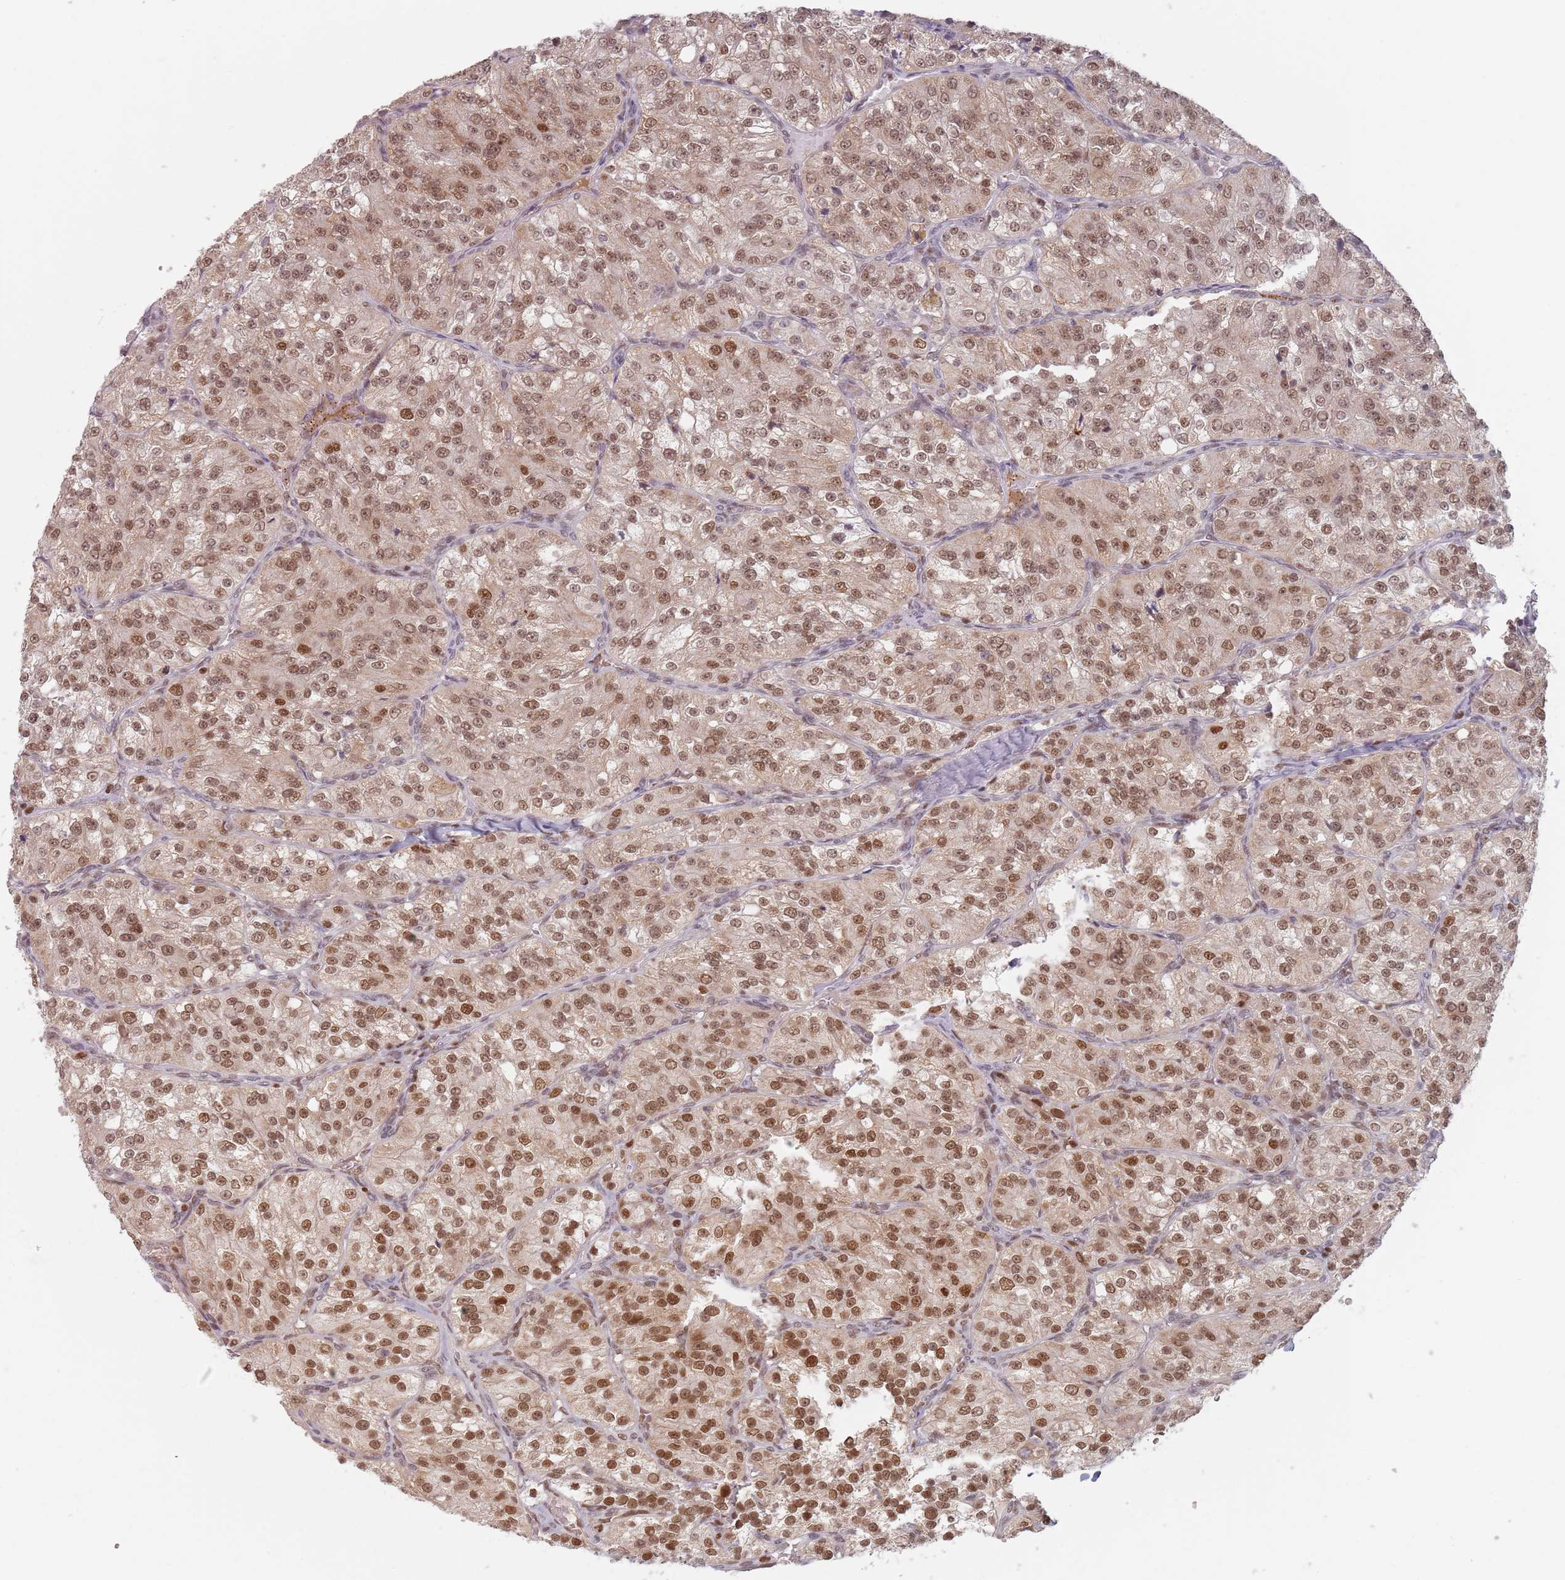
{"staining": {"intensity": "strong", "quantity": ">75%", "location": "nuclear"}, "tissue": "renal cancer", "cell_type": "Tumor cells", "image_type": "cancer", "snomed": [{"axis": "morphology", "description": "Adenocarcinoma, NOS"}, {"axis": "topography", "description": "Kidney"}], "caption": "Immunohistochemistry staining of renal adenocarcinoma, which shows high levels of strong nuclear positivity in approximately >75% of tumor cells indicating strong nuclear protein expression. The staining was performed using DAB (brown) for protein detection and nuclei were counterstained in hematoxylin (blue).", "gene": "NUP50", "patient": {"sex": "female", "age": 63}}